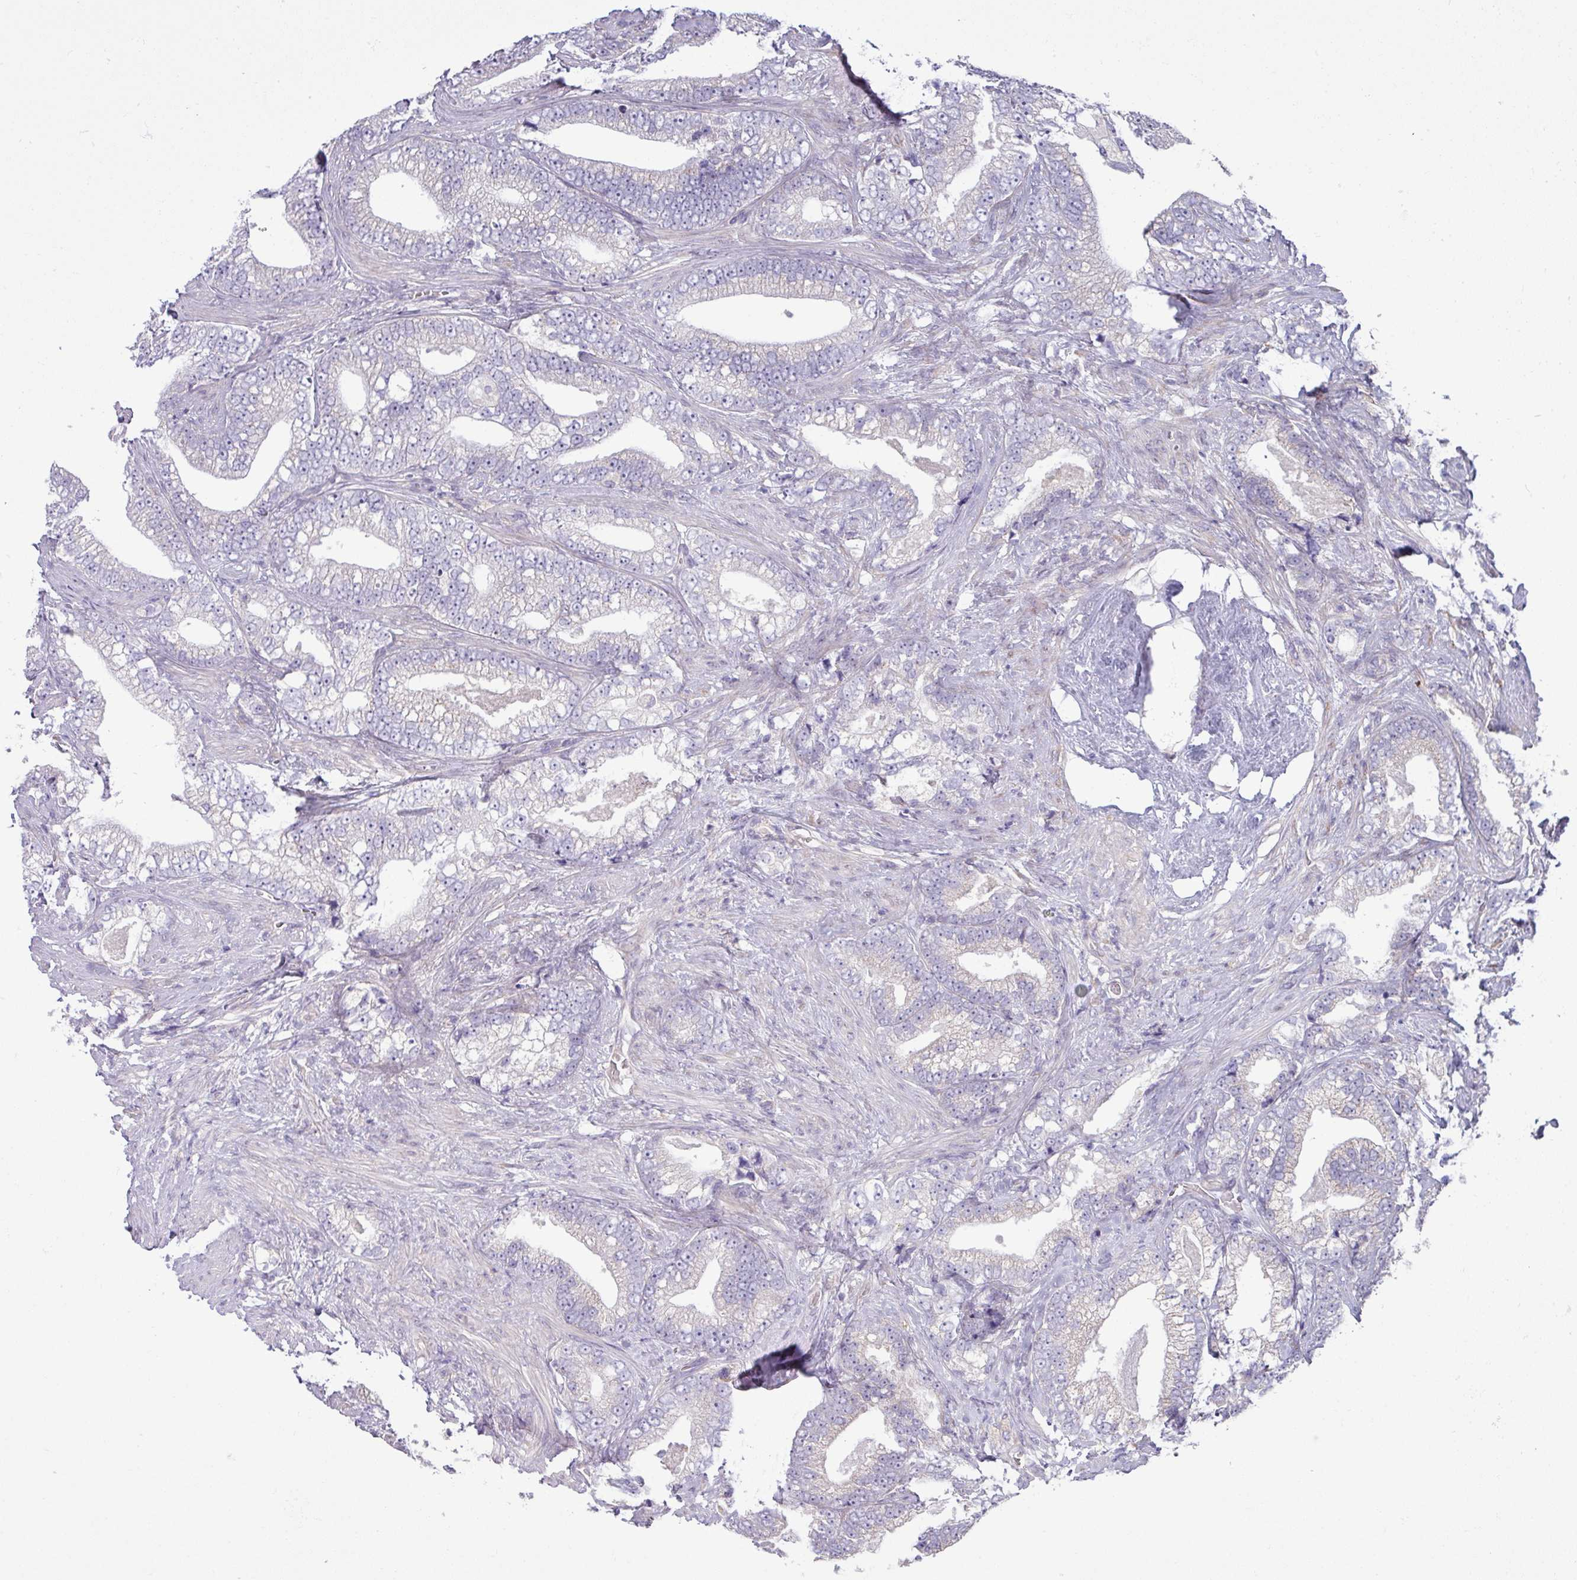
{"staining": {"intensity": "negative", "quantity": "none", "location": "none"}, "tissue": "prostate cancer", "cell_type": "Tumor cells", "image_type": "cancer", "snomed": [{"axis": "morphology", "description": "Adenocarcinoma, High grade"}, {"axis": "topography", "description": "Prostate and seminal vesicle, NOS"}], "caption": "Immunohistochemistry photomicrograph of neoplastic tissue: prostate cancer (adenocarcinoma (high-grade)) stained with DAB shows no significant protein positivity in tumor cells.", "gene": "IRGC", "patient": {"sex": "male", "age": 67}}